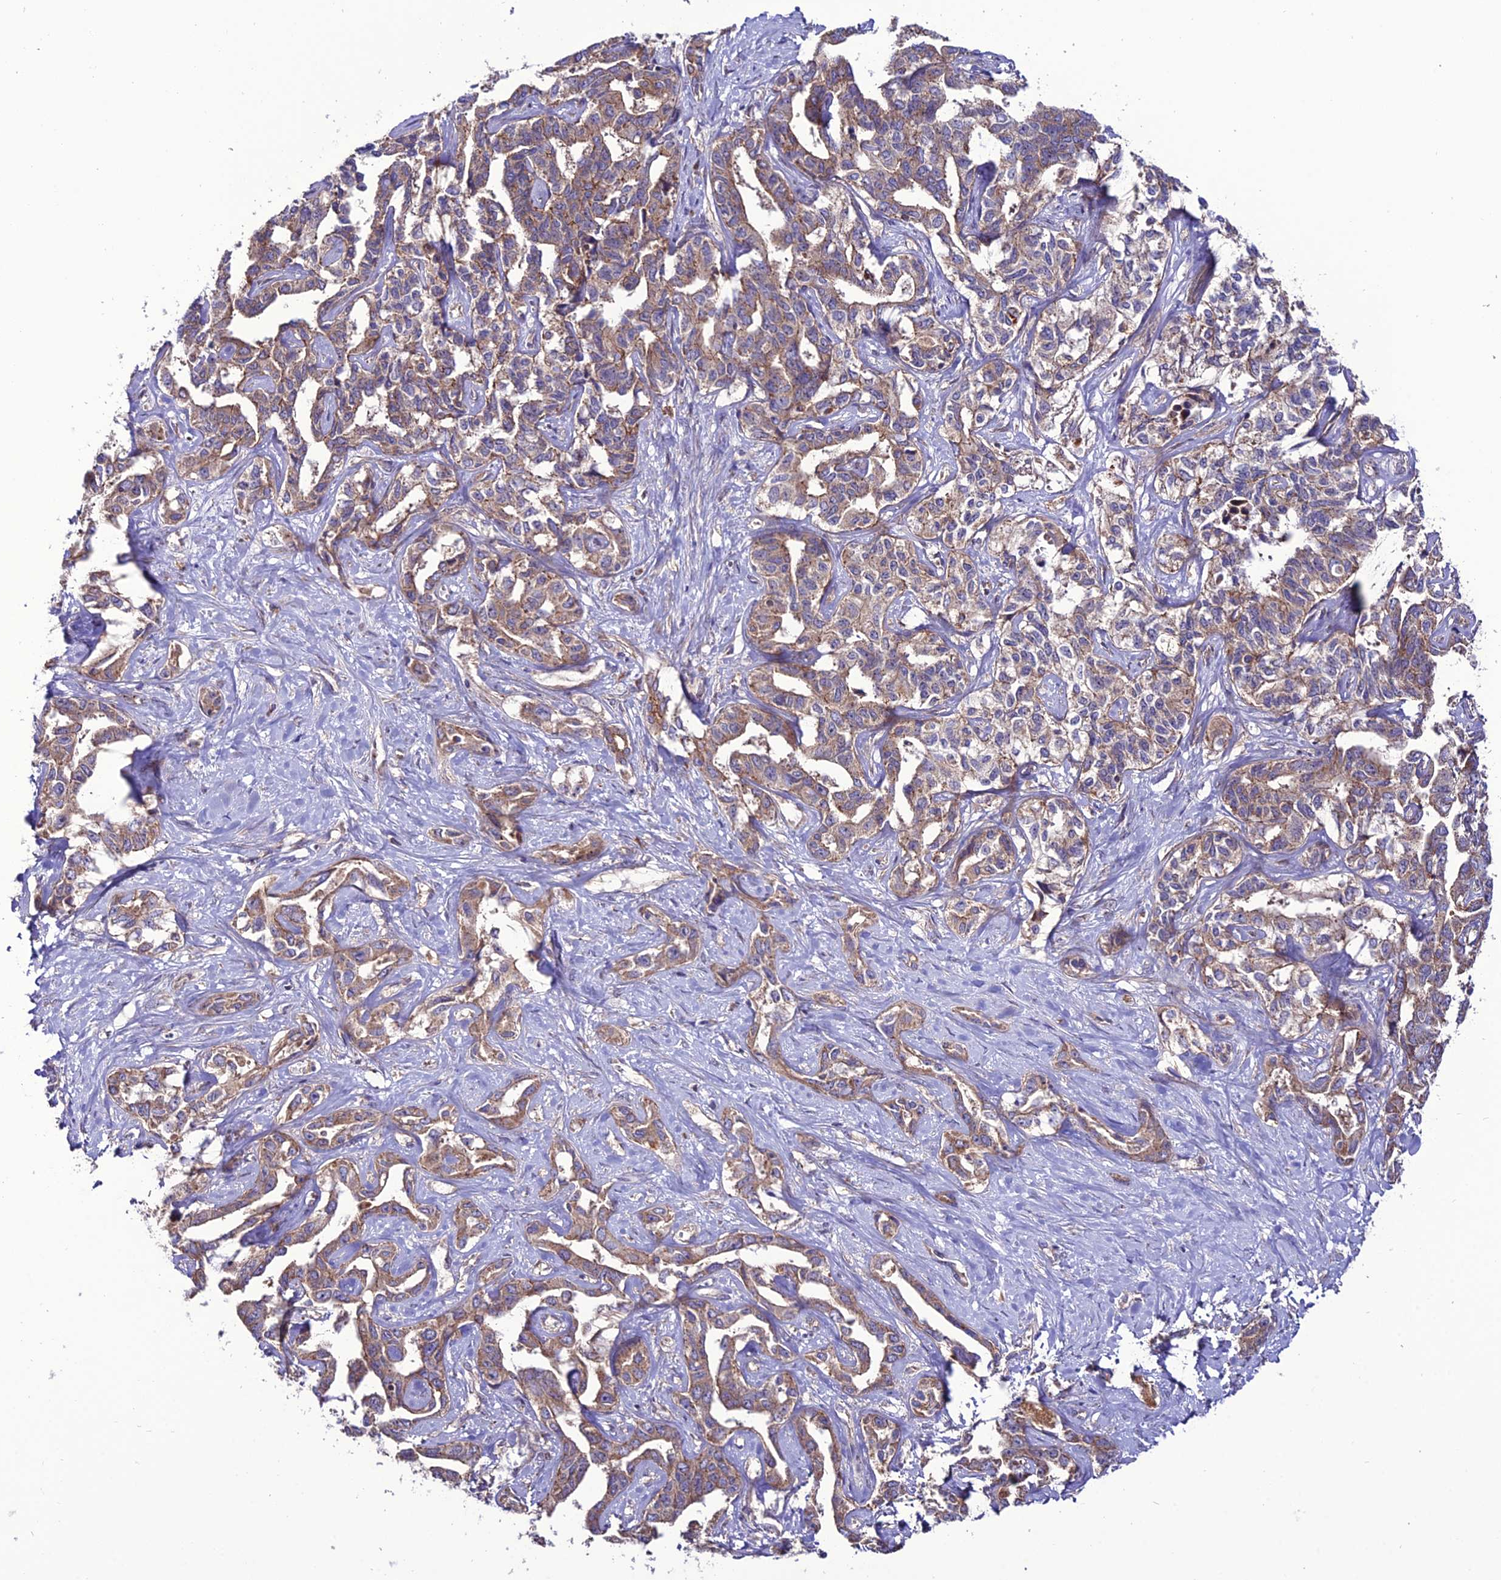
{"staining": {"intensity": "moderate", "quantity": ">75%", "location": "cytoplasmic/membranous"}, "tissue": "liver cancer", "cell_type": "Tumor cells", "image_type": "cancer", "snomed": [{"axis": "morphology", "description": "Cholangiocarcinoma"}, {"axis": "topography", "description": "Liver"}], "caption": "High-power microscopy captured an immunohistochemistry histopathology image of liver cholangiocarcinoma, revealing moderate cytoplasmic/membranous positivity in about >75% of tumor cells.", "gene": "PPIL3", "patient": {"sex": "male", "age": 59}}